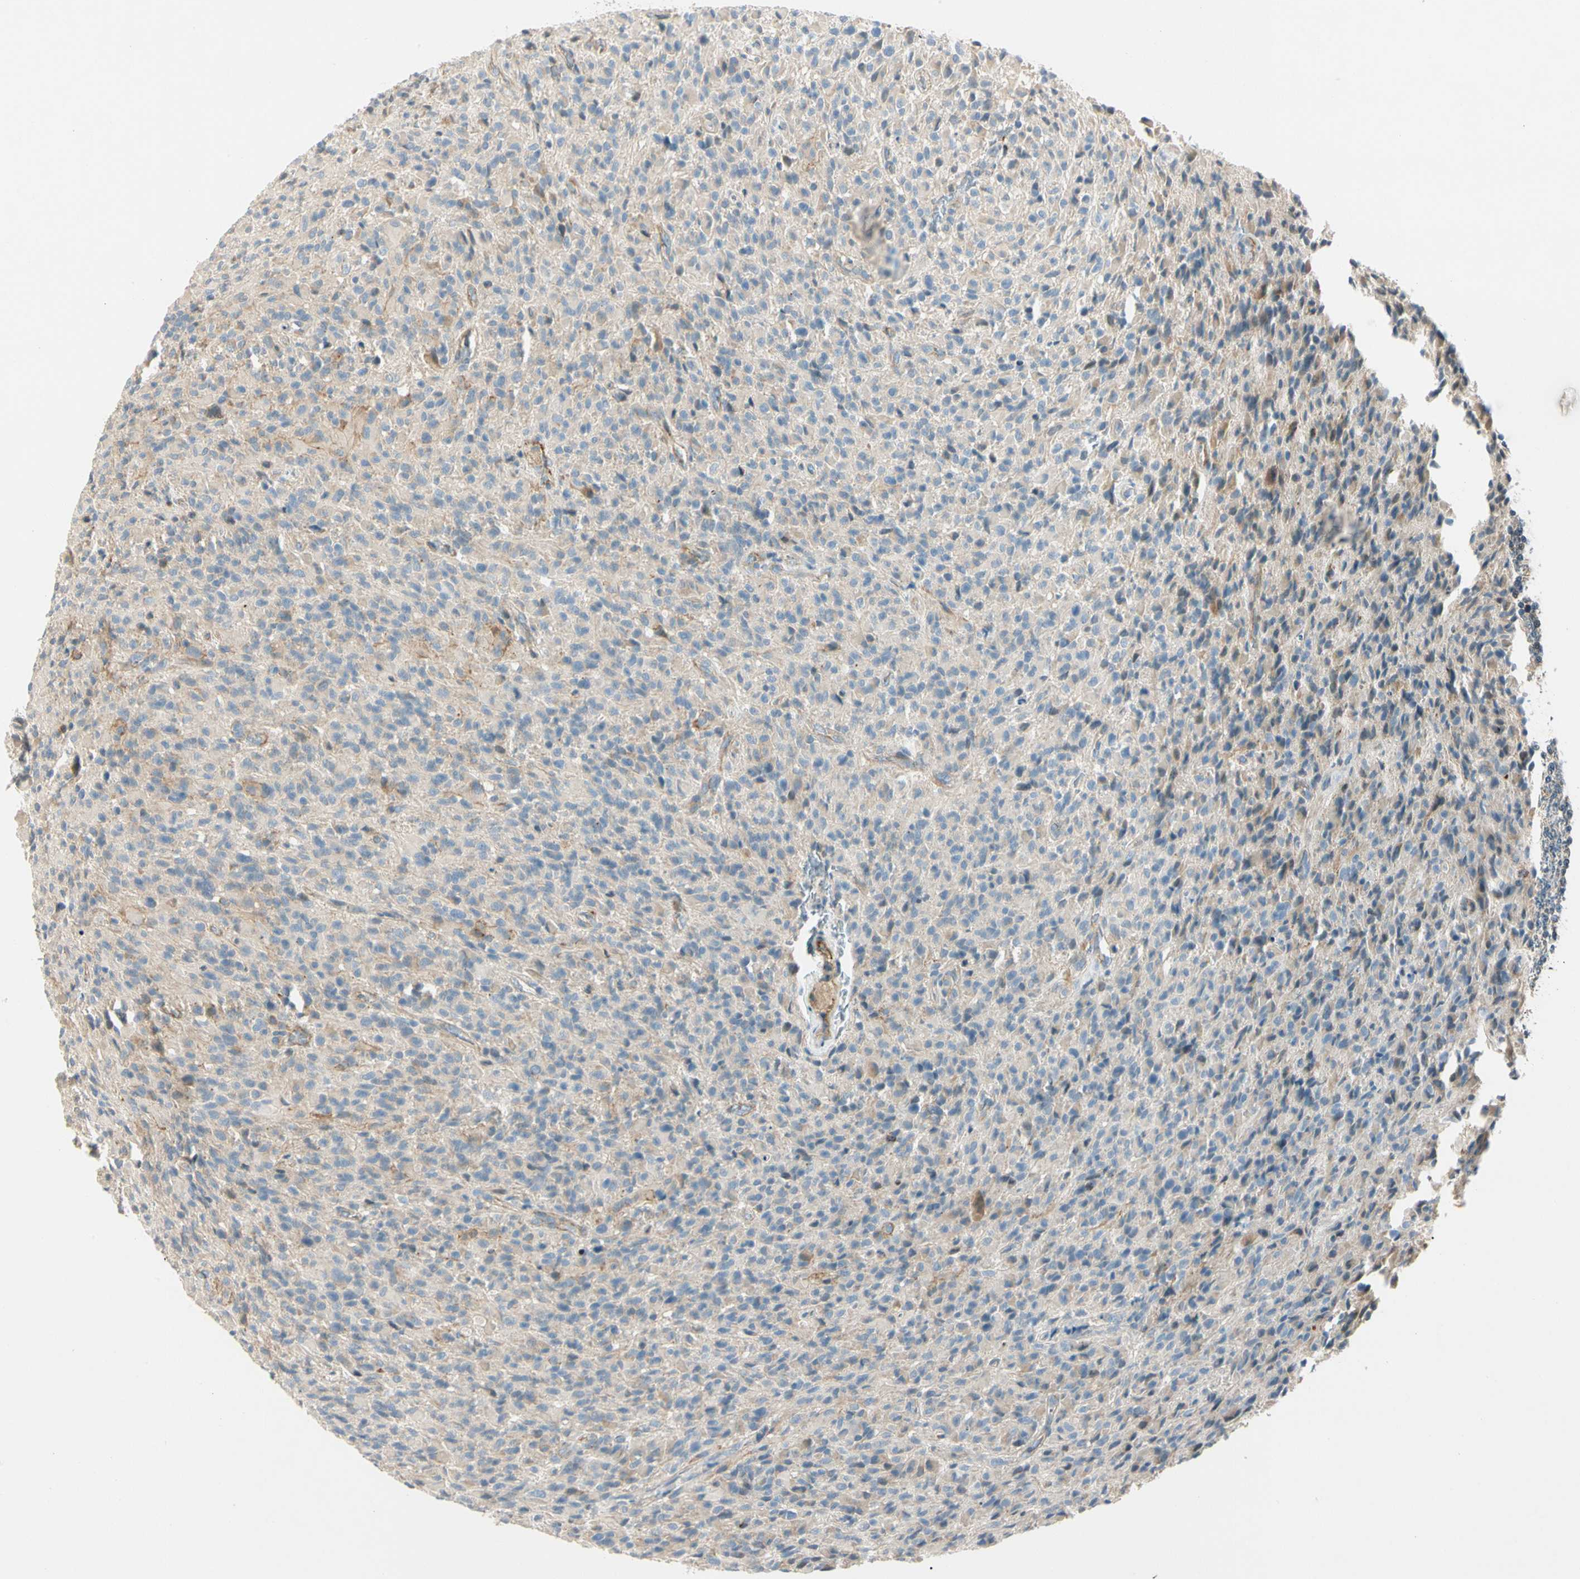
{"staining": {"intensity": "weak", "quantity": "<25%", "location": "cytoplasmic/membranous"}, "tissue": "glioma", "cell_type": "Tumor cells", "image_type": "cancer", "snomed": [{"axis": "morphology", "description": "Glioma, malignant, High grade"}, {"axis": "topography", "description": "Brain"}], "caption": "Immunohistochemical staining of human glioma reveals no significant expression in tumor cells.", "gene": "CDH6", "patient": {"sex": "male", "age": 71}}